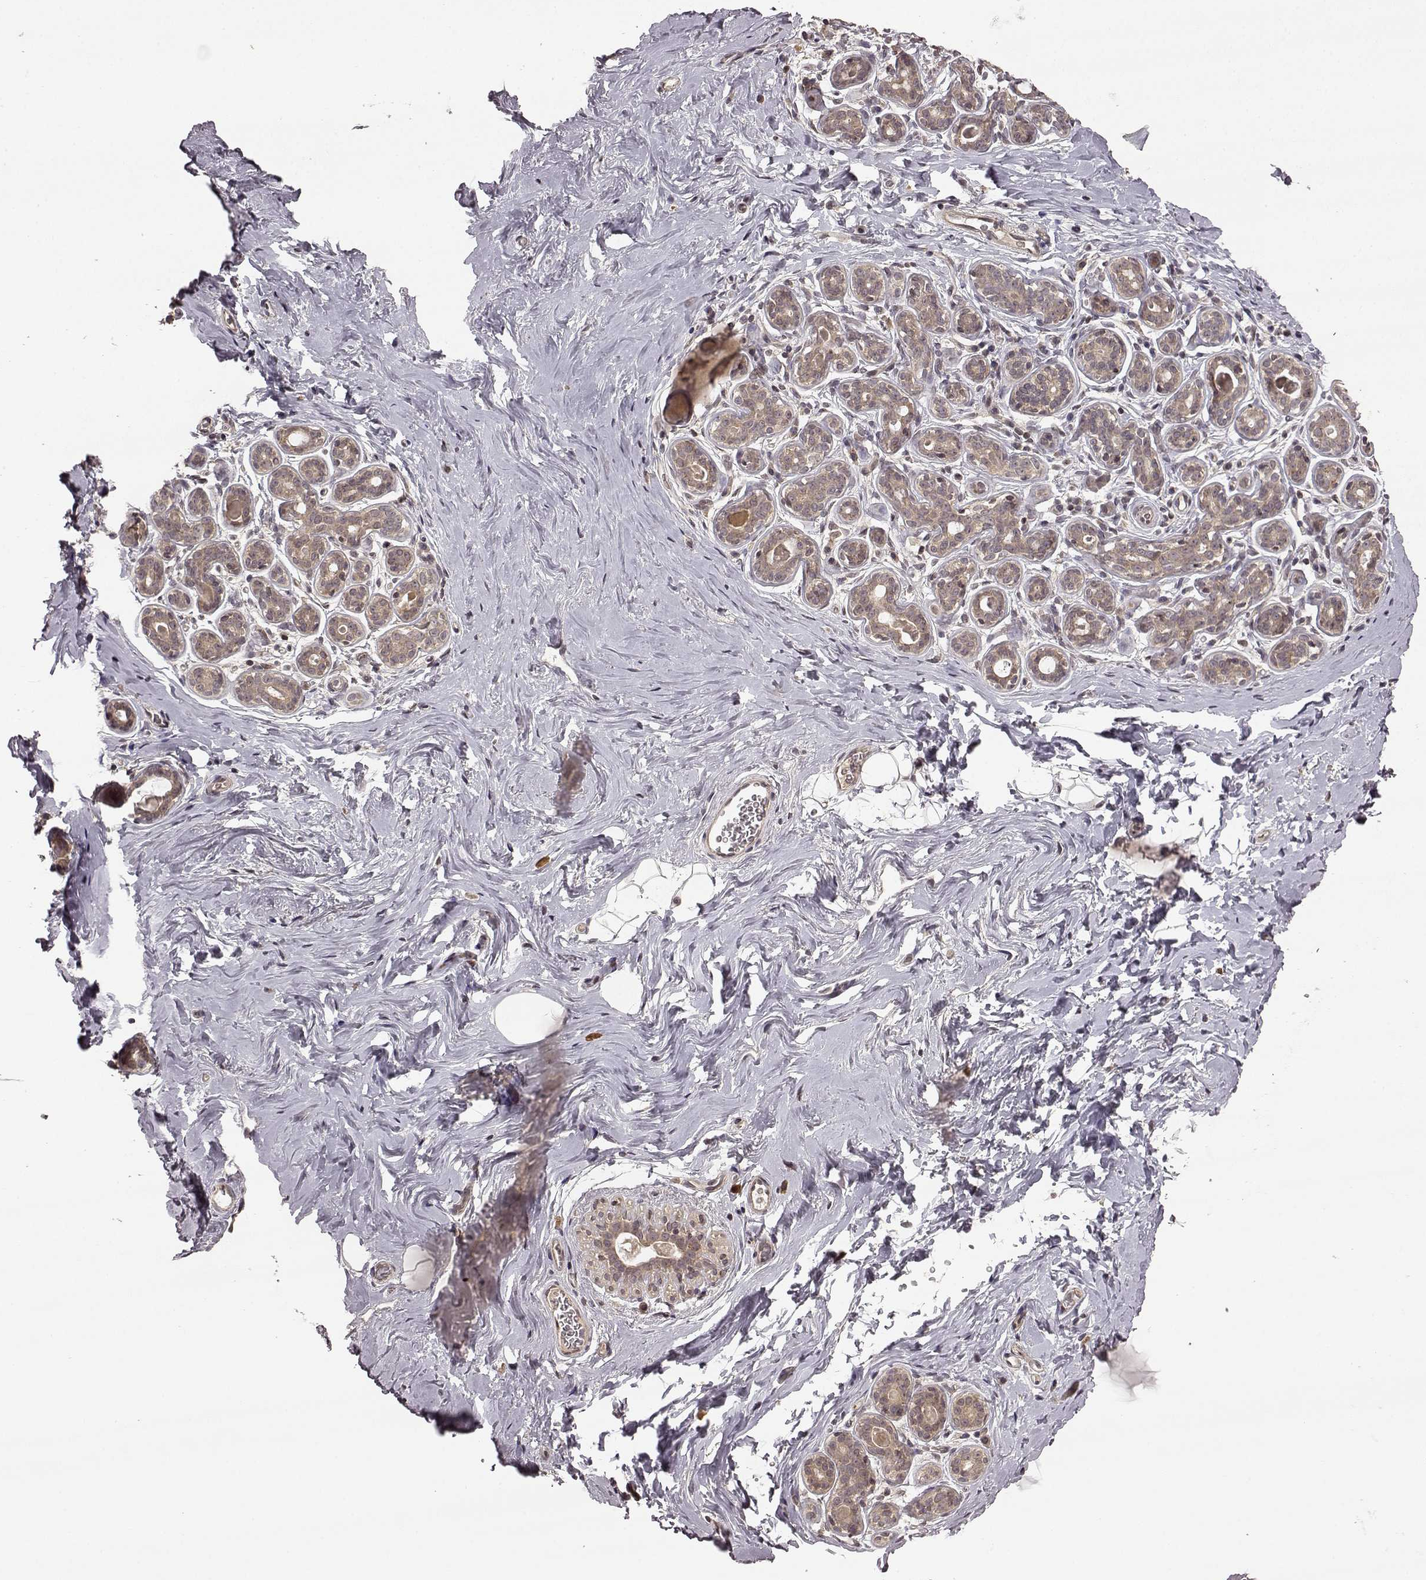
{"staining": {"intensity": "negative", "quantity": "none", "location": "none"}, "tissue": "breast", "cell_type": "Adipocytes", "image_type": "normal", "snomed": [{"axis": "morphology", "description": "Normal tissue, NOS"}, {"axis": "topography", "description": "Skin"}, {"axis": "topography", "description": "Breast"}], "caption": "Immunohistochemistry of normal human breast demonstrates no expression in adipocytes. (DAB immunohistochemistry visualized using brightfield microscopy, high magnification).", "gene": "TRMU", "patient": {"sex": "female", "age": 43}}